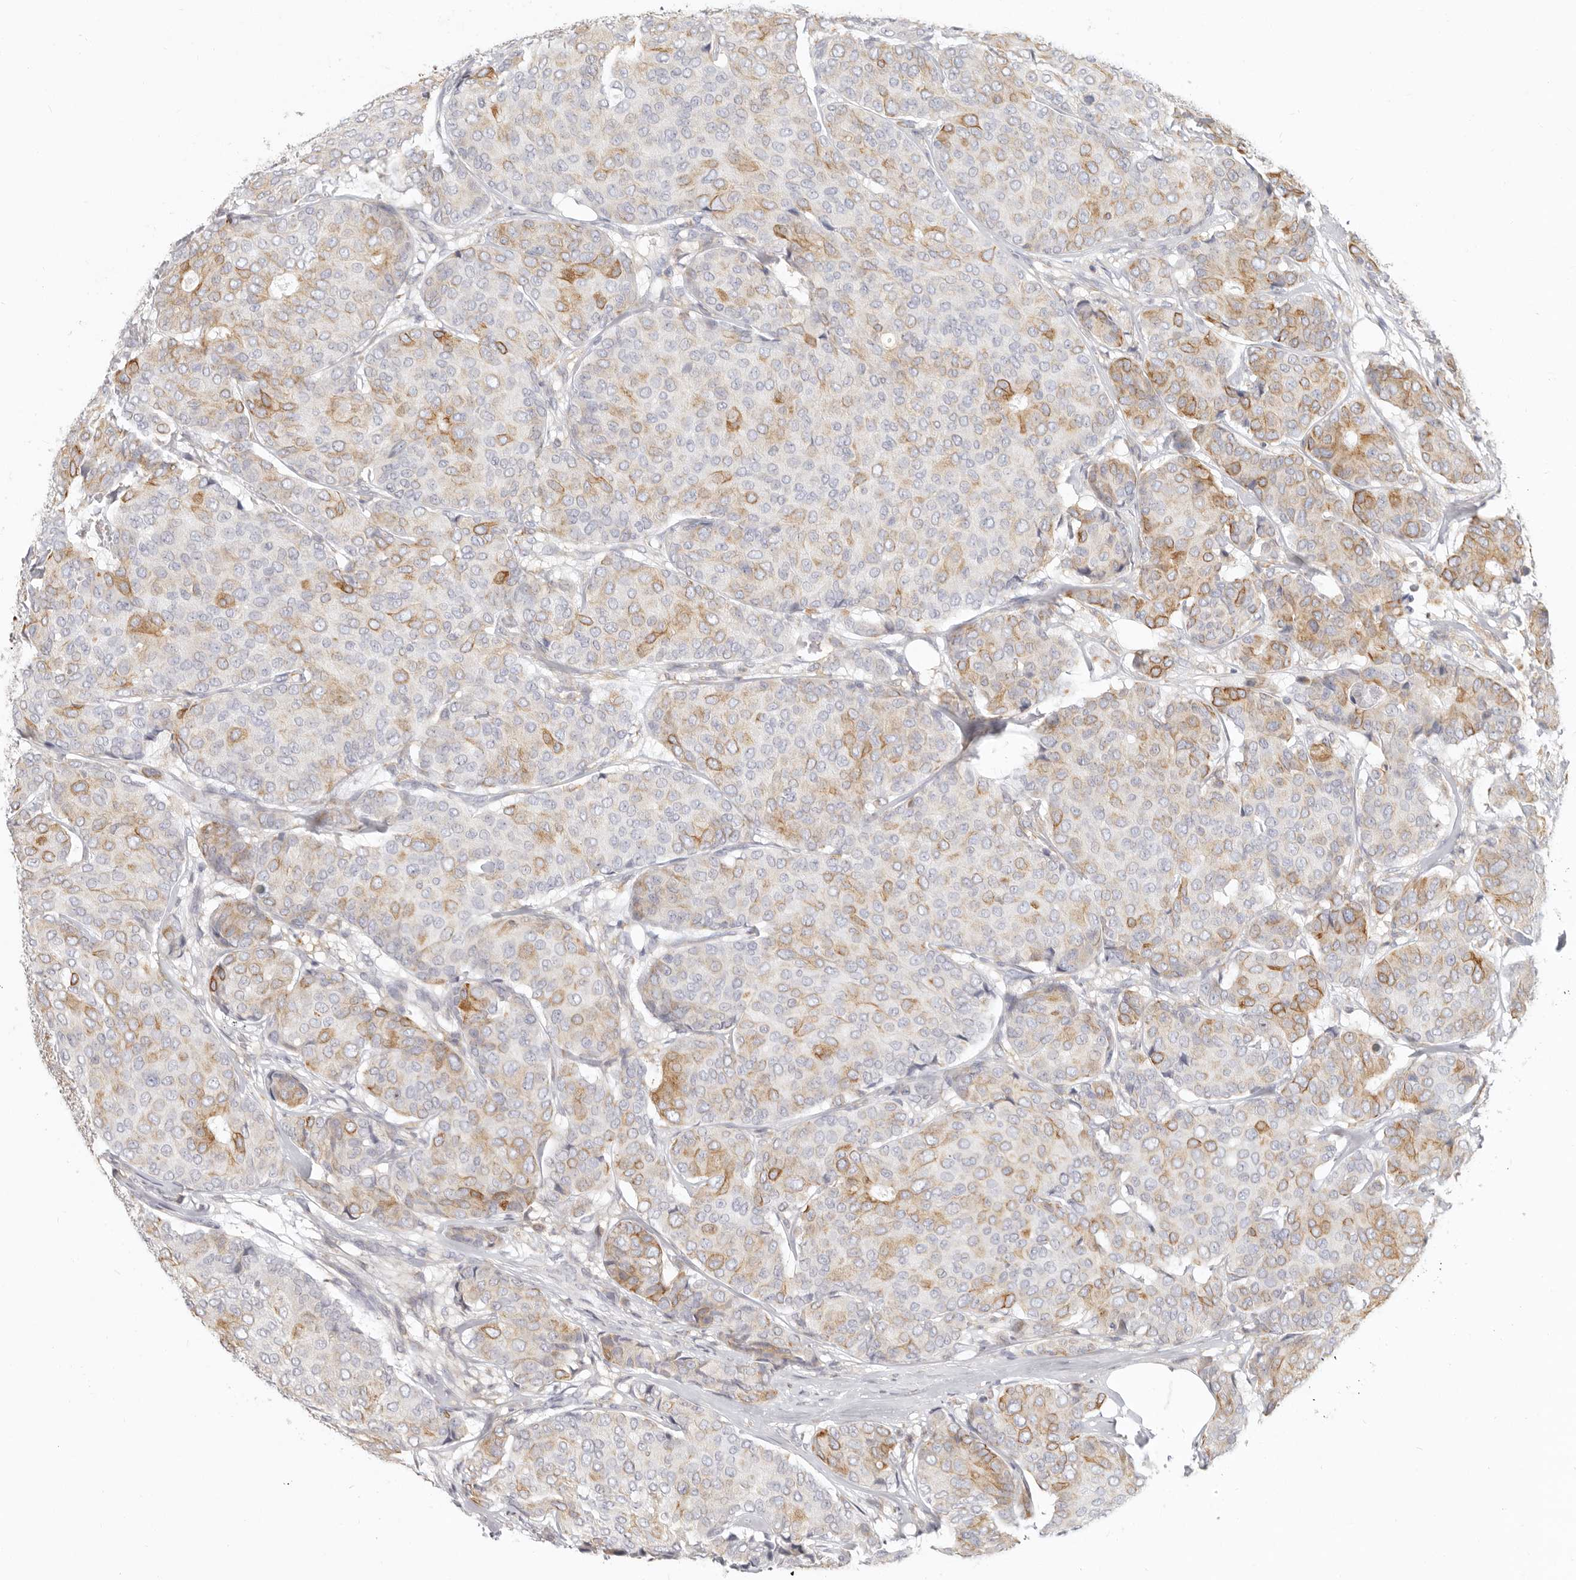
{"staining": {"intensity": "moderate", "quantity": "25%-75%", "location": "cytoplasmic/membranous"}, "tissue": "breast cancer", "cell_type": "Tumor cells", "image_type": "cancer", "snomed": [{"axis": "morphology", "description": "Duct carcinoma"}, {"axis": "topography", "description": "Breast"}], "caption": "Human invasive ductal carcinoma (breast) stained for a protein (brown) displays moderate cytoplasmic/membranous positive expression in approximately 25%-75% of tumor cells.", "gene": "NIBAN1", "patient": {"sex": "female", "age": 75}}